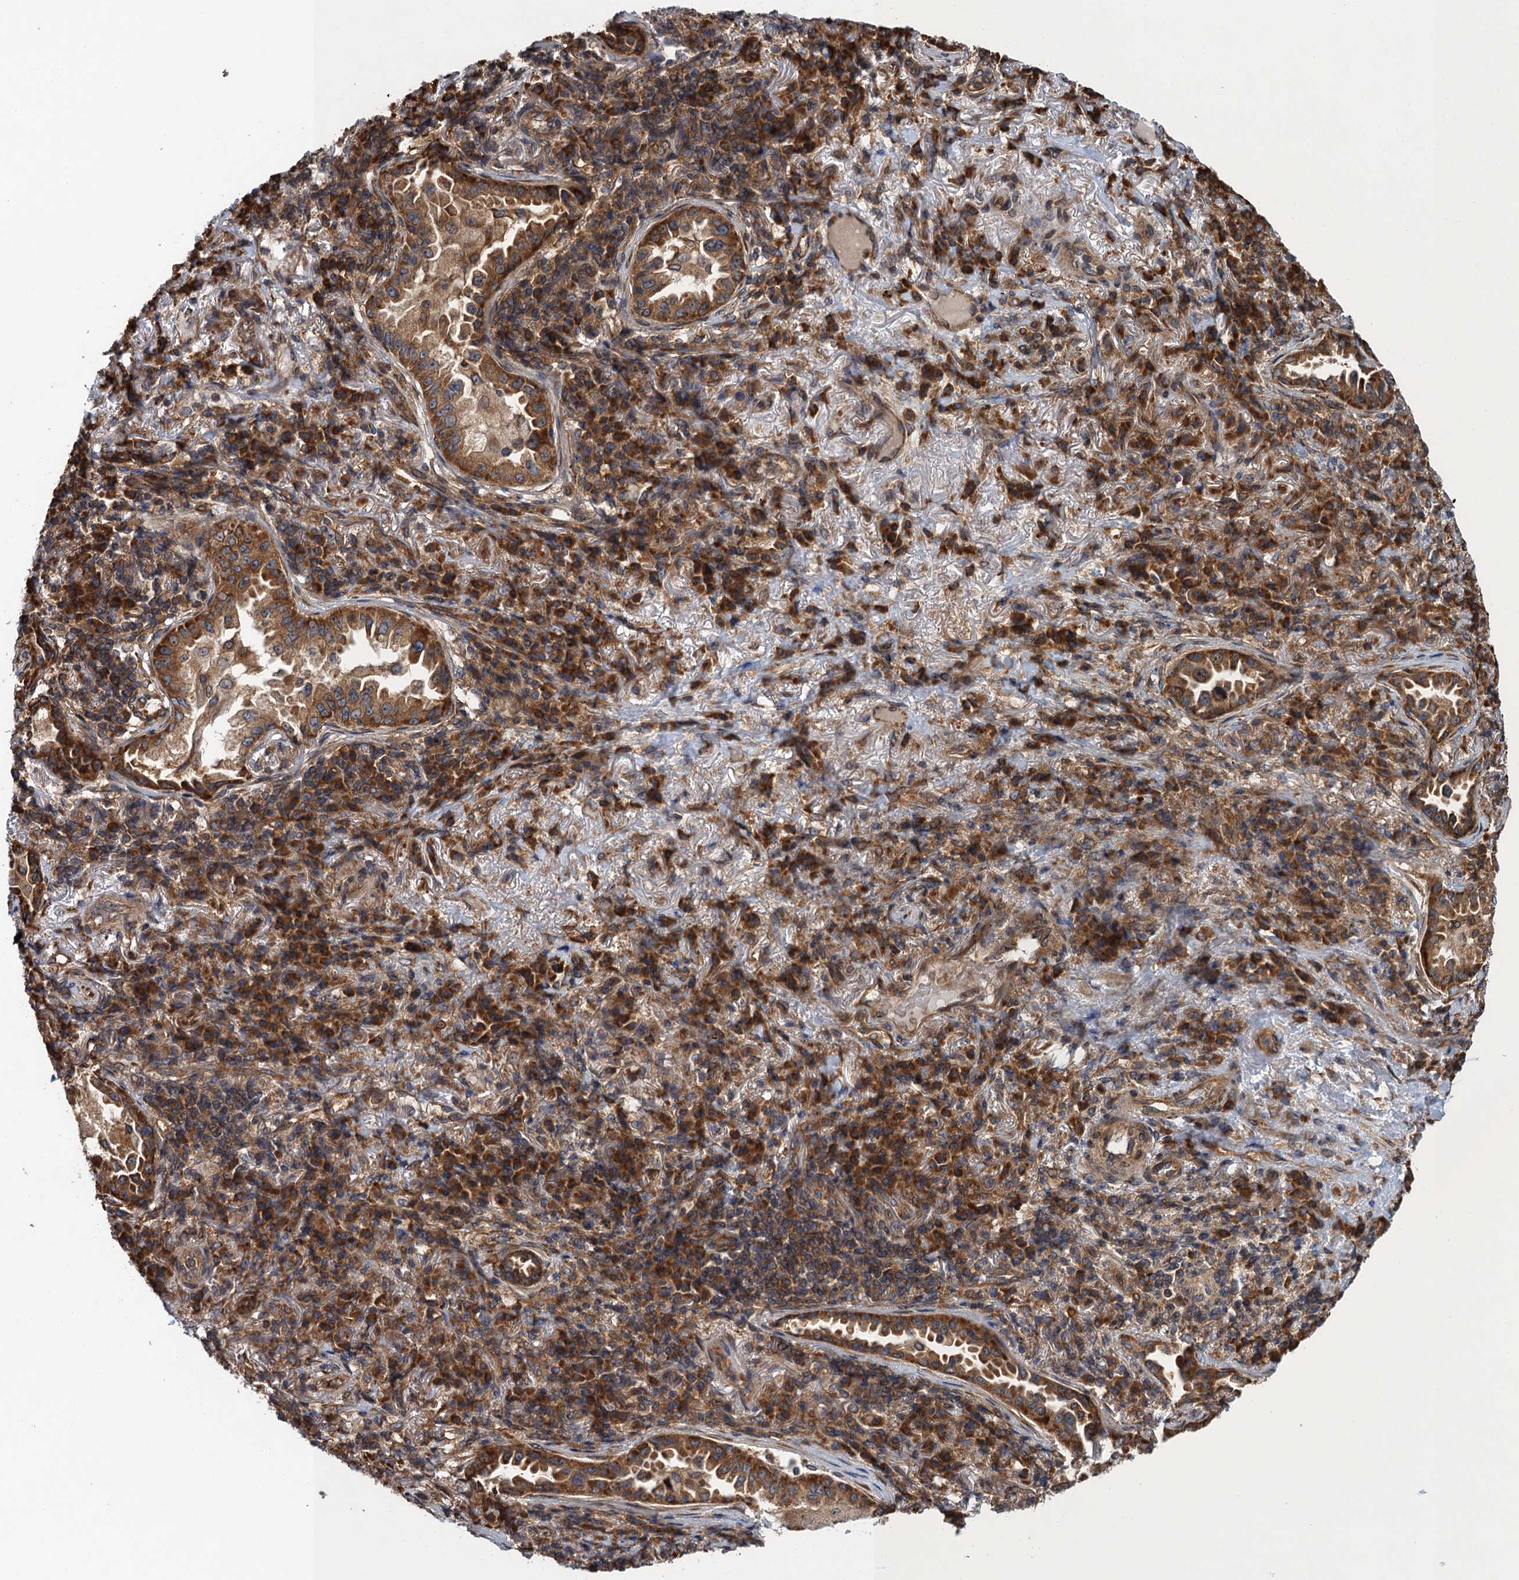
{"staining": {"intensity": "strong", "quantity": ">75%", "location": "cytoplasmic/membranous"}, "tissue": "lung cancer", "cell_type": "Tumor cells", "image_type": "cancer", "snomed": [{"axis": "morphology", "description": "Adenocarcinoma, NOS"}, {"axis": "topography", "description": "Lung"}], "caption": "Human lung cancer (adenocarcinoma) stained for a protein (brown) demonstrates strong cytoplasmic/membranous positive positivity in about >75% of tumor cells.", "gene": "MDM1", "patient": {"sex": "female", "age": 69}}